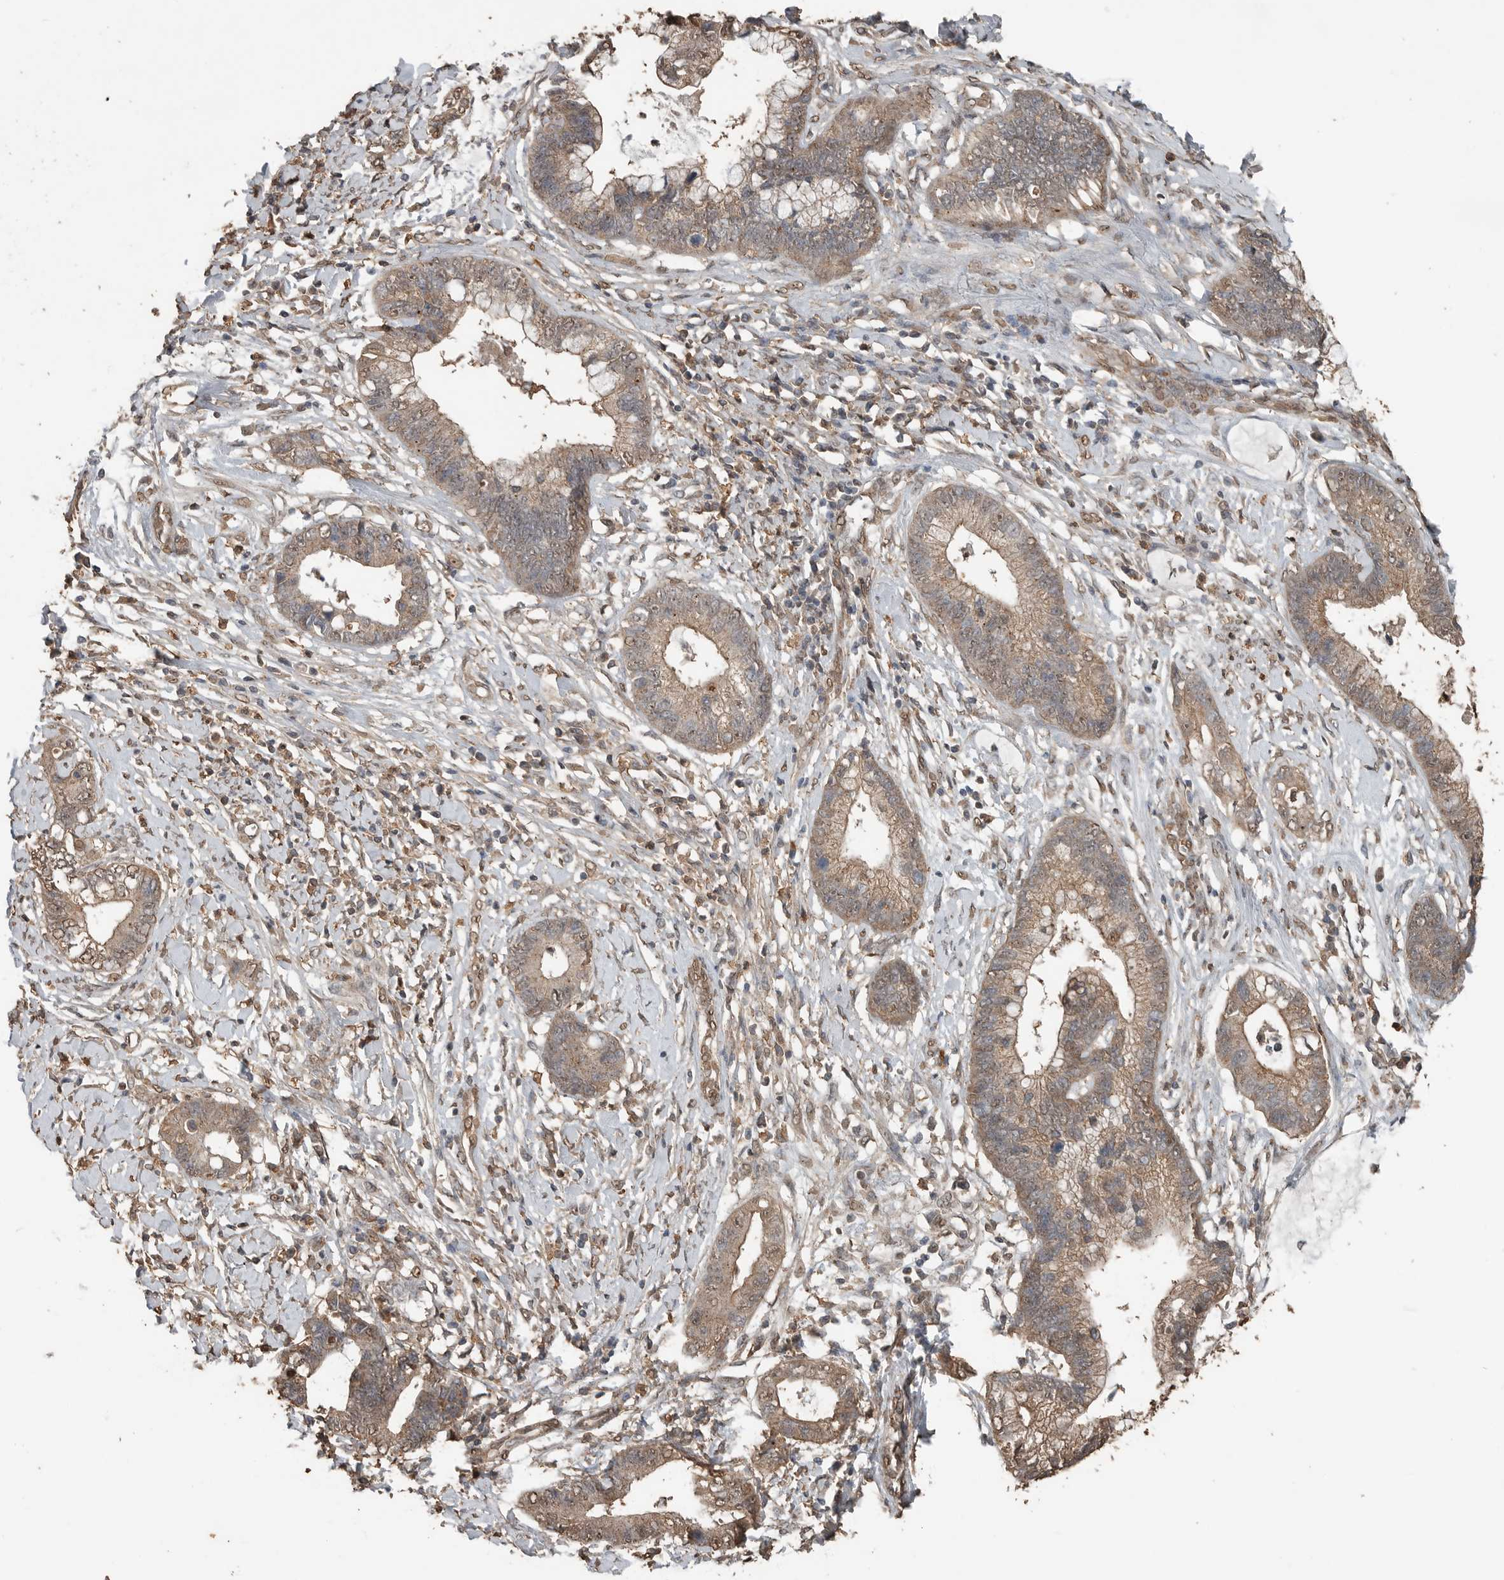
{"staining": {"intensity": "moderate", "quantity": ">75%", "location": "cytoplasmic/membranous"}, "tissue": "cervical cancer", "cell_type": "Tumor cells", "image_type": "cancer", "snomed": [{"axis": "morphology", "description": "Adenocarcinoma, NOS"}, {"axis": "topography", "description": "Cervix"}], "caption": "IHC (DAB) staining of human cervical cancer reveals moderate cytoplasmic/membranous protein expression in approximately >75% of tumor cells.", "gene": "BLZF1", "patient": {"sex": "female", "age": 44}}